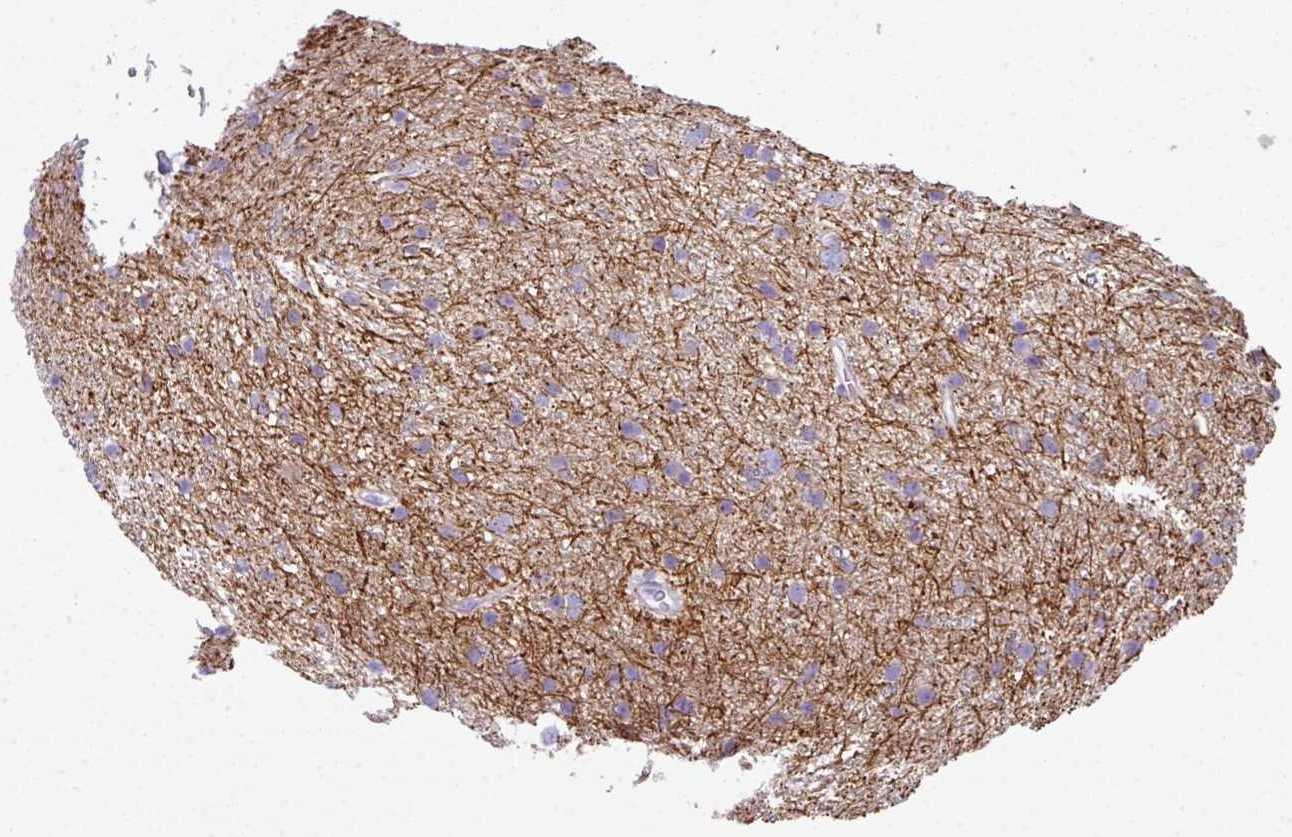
{"staining": {"intensity": "negative", "quantity": "none", "location": "none"}, "tissue": "glioma", "cell_type": "Tumor cells", "image_type": "cancer", "snomed": [{"axis": "morphology", "description": "Glioma, malignant, Low grade"}, {"axis": "topography", "description": "Cerebral cortex"}], "caption": "Histopathology image shows no protein expression in tumor cells of glioma tissue. The staining was performed using DAB to visualize the protein expression in brown, while the nuclei were stained in blue with hematoxylin (Magnification: 20x).", "gene": "ABCC5", "patient": {"sex": "female", "age": 39}}